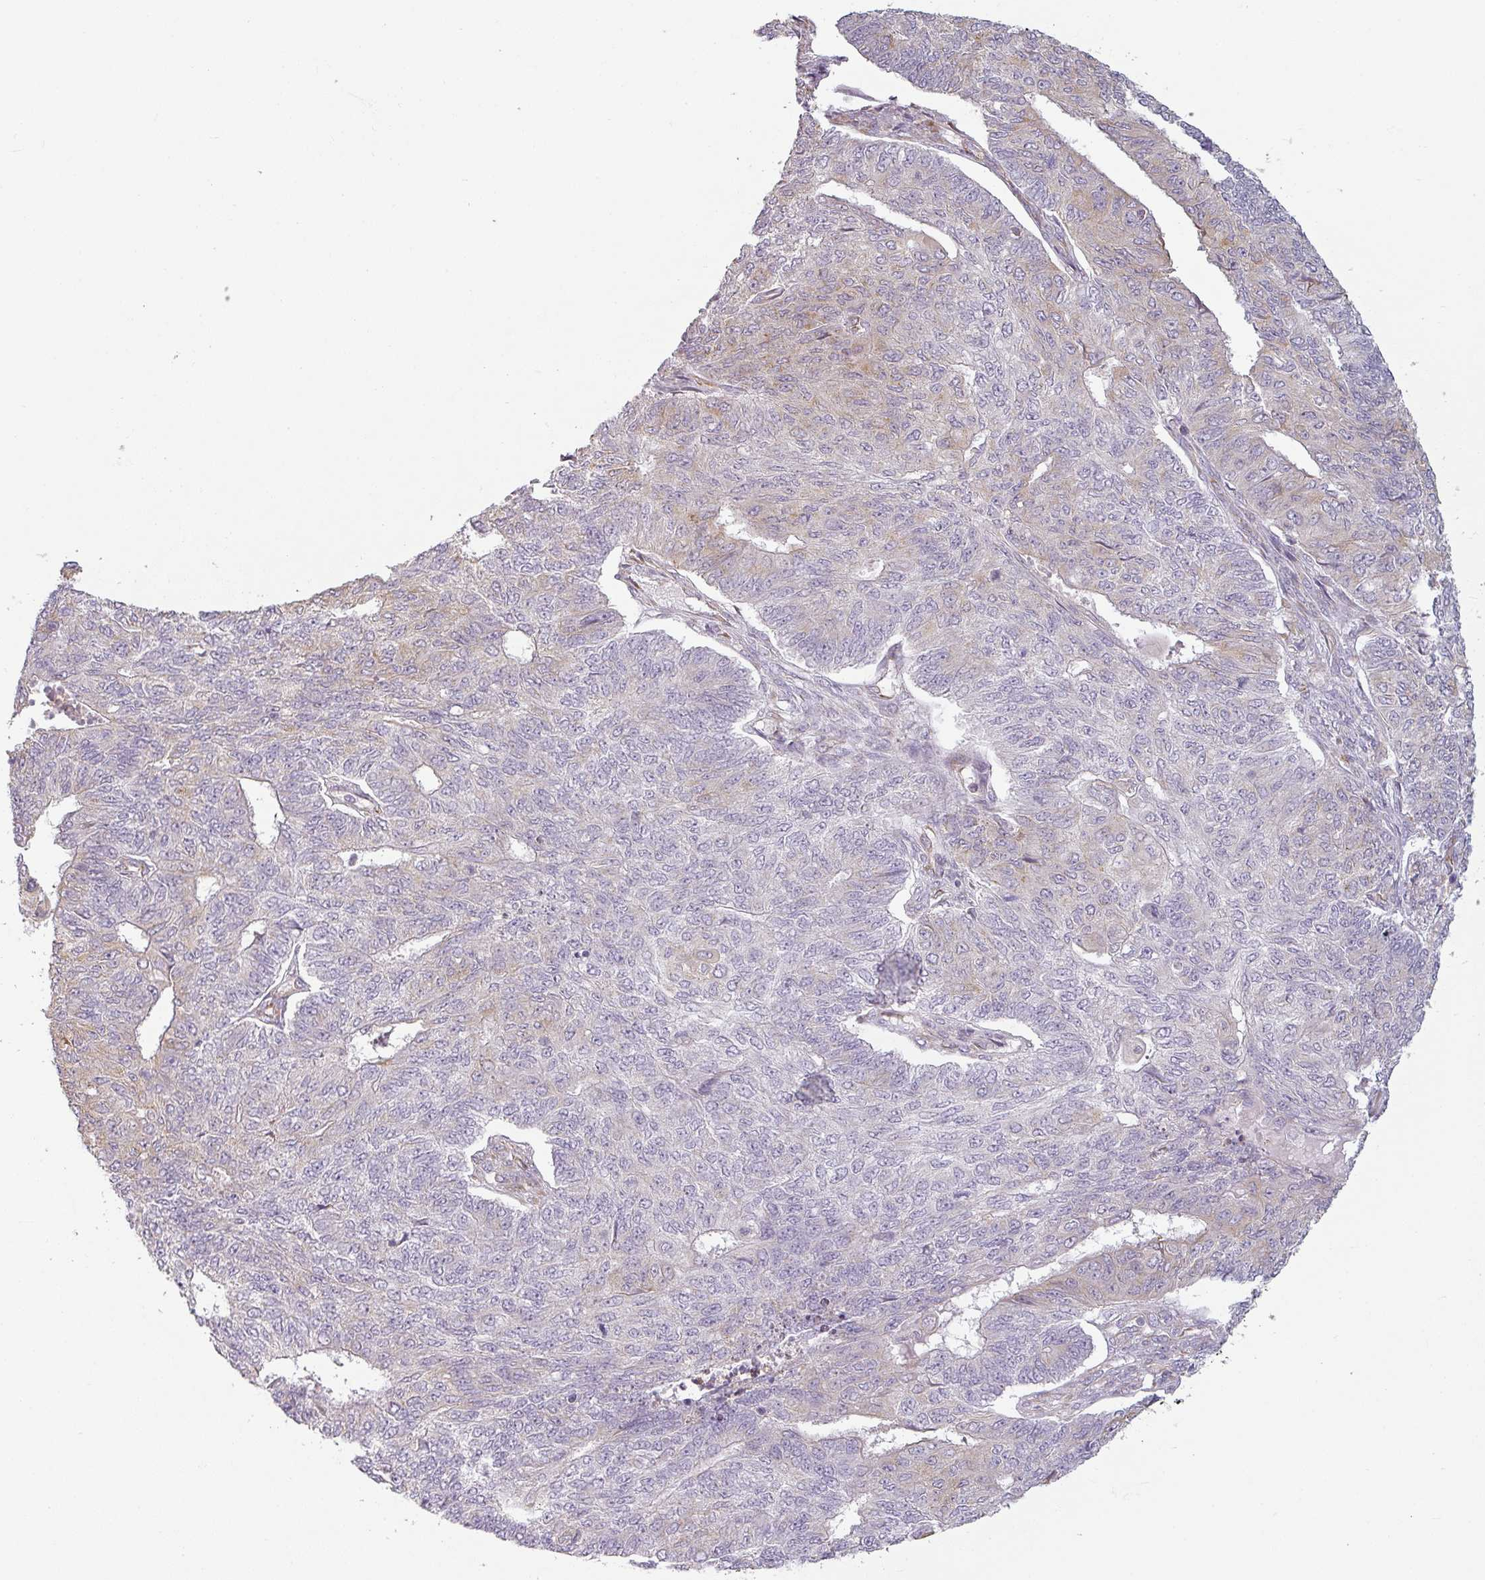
{"staining": {"intensity": "negative", "quantity": "none", "location": "none"}, "tissue": "endometrial cancer", "cell_type": "Tumor cells", "image_type": "cancer", "snomed": [{"axis": "morphology", "description": "Adenocarcinoma, NOS"}, {"axis": "topography", "description": "Endometrium"}], "caption": "An immunohistochemistry photomicrograph of endometrial cancer (adenocarcinoma) is shown. There is no staining in tumor cells of endometrial cancer (adenocarcinoma). (Brightfield microscopy of DAB immunohistochemistry (IHC) at high magnification).", "gene": "CCDC144A", "patient": {"sex": "female", "age": 32}}